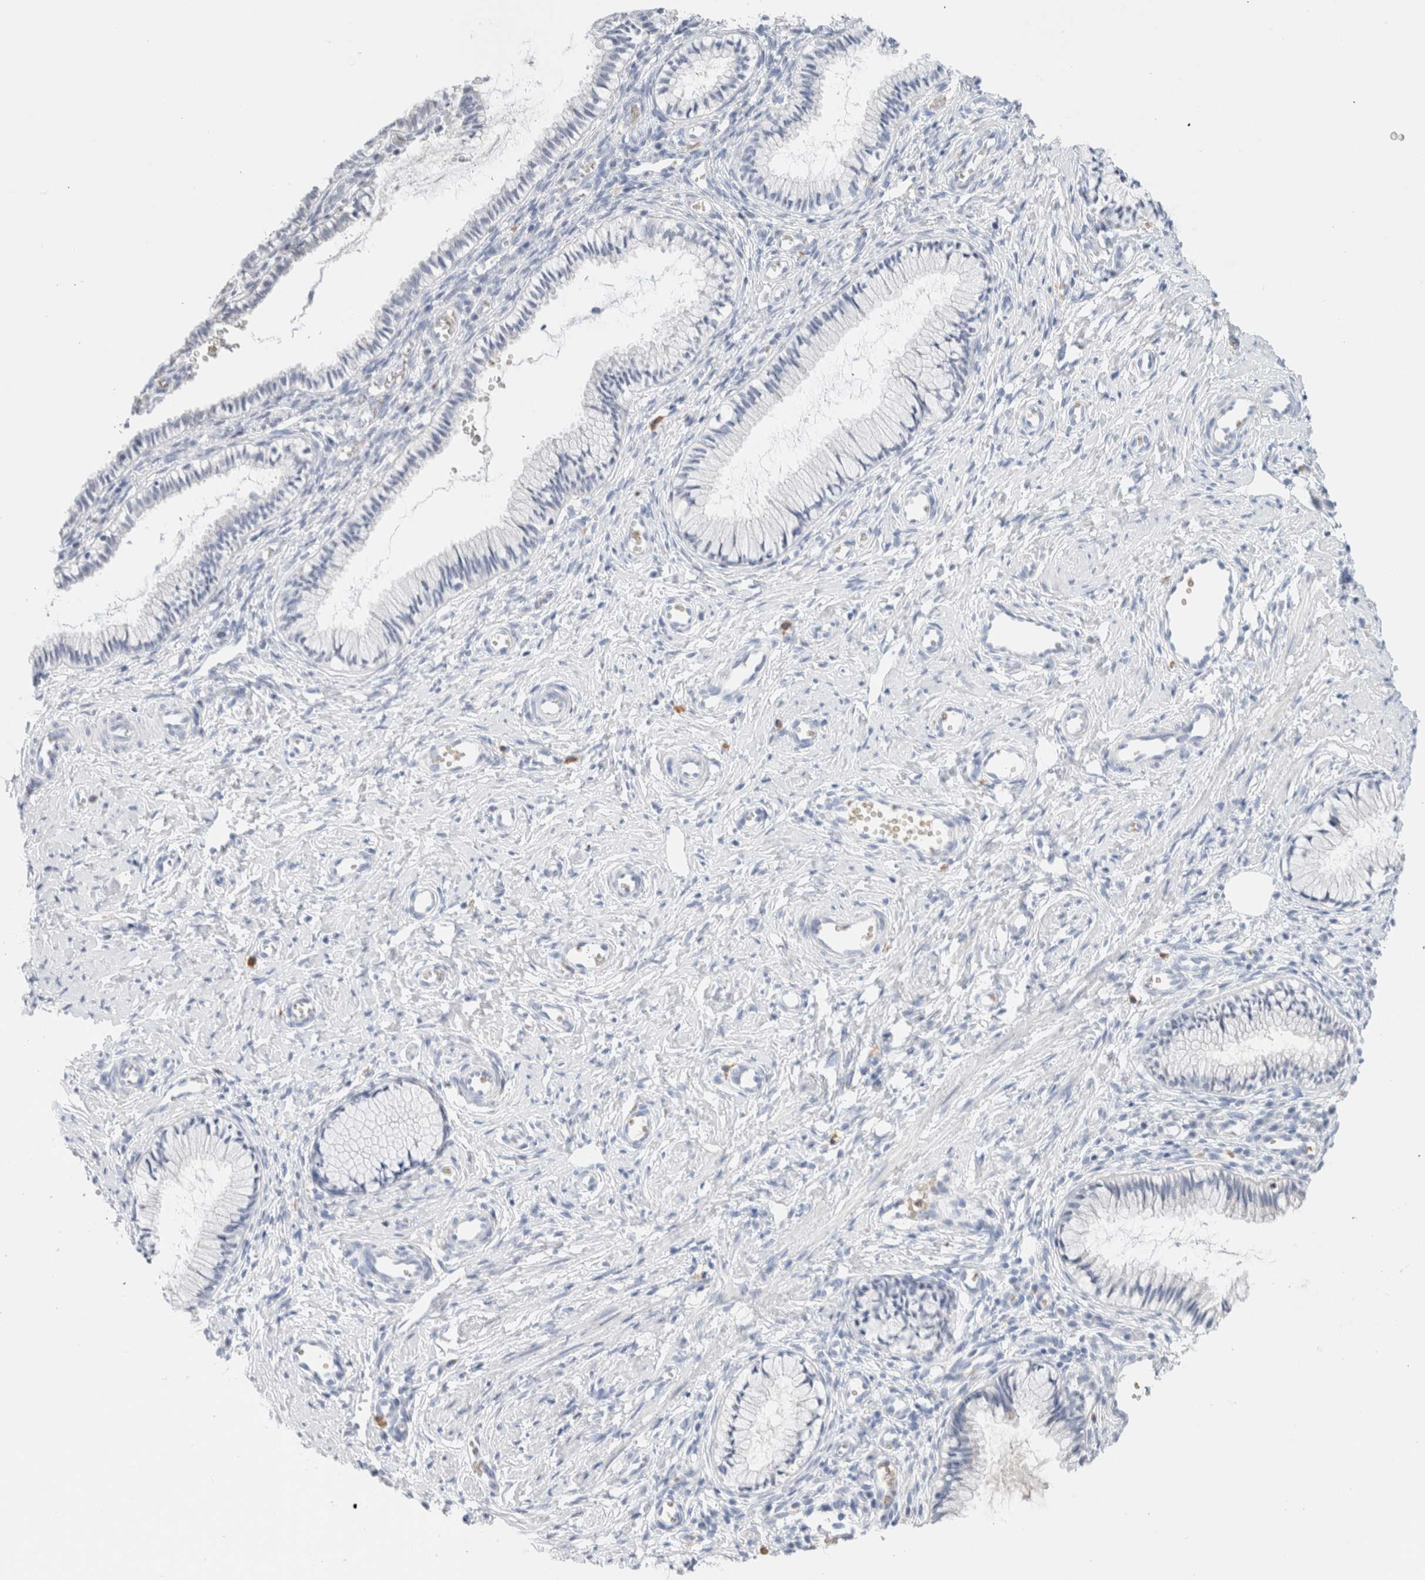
{"staining": {"intensity": "negative", "quantity": "none", "location": "none"}, "tissue": "cervix", "cell_type": "Glandular cells", "image_type": "normal", "snomed": [{"axis": "morphology", "description": "Normal tissue, NOS"}, {"axis": "topography", "description": "Cervix"}], "caption": "Glandular cells show no significant protein positivity in normal cervix.", "gene": "ARG1", "patient": {"sex": "female", "age": 27}}